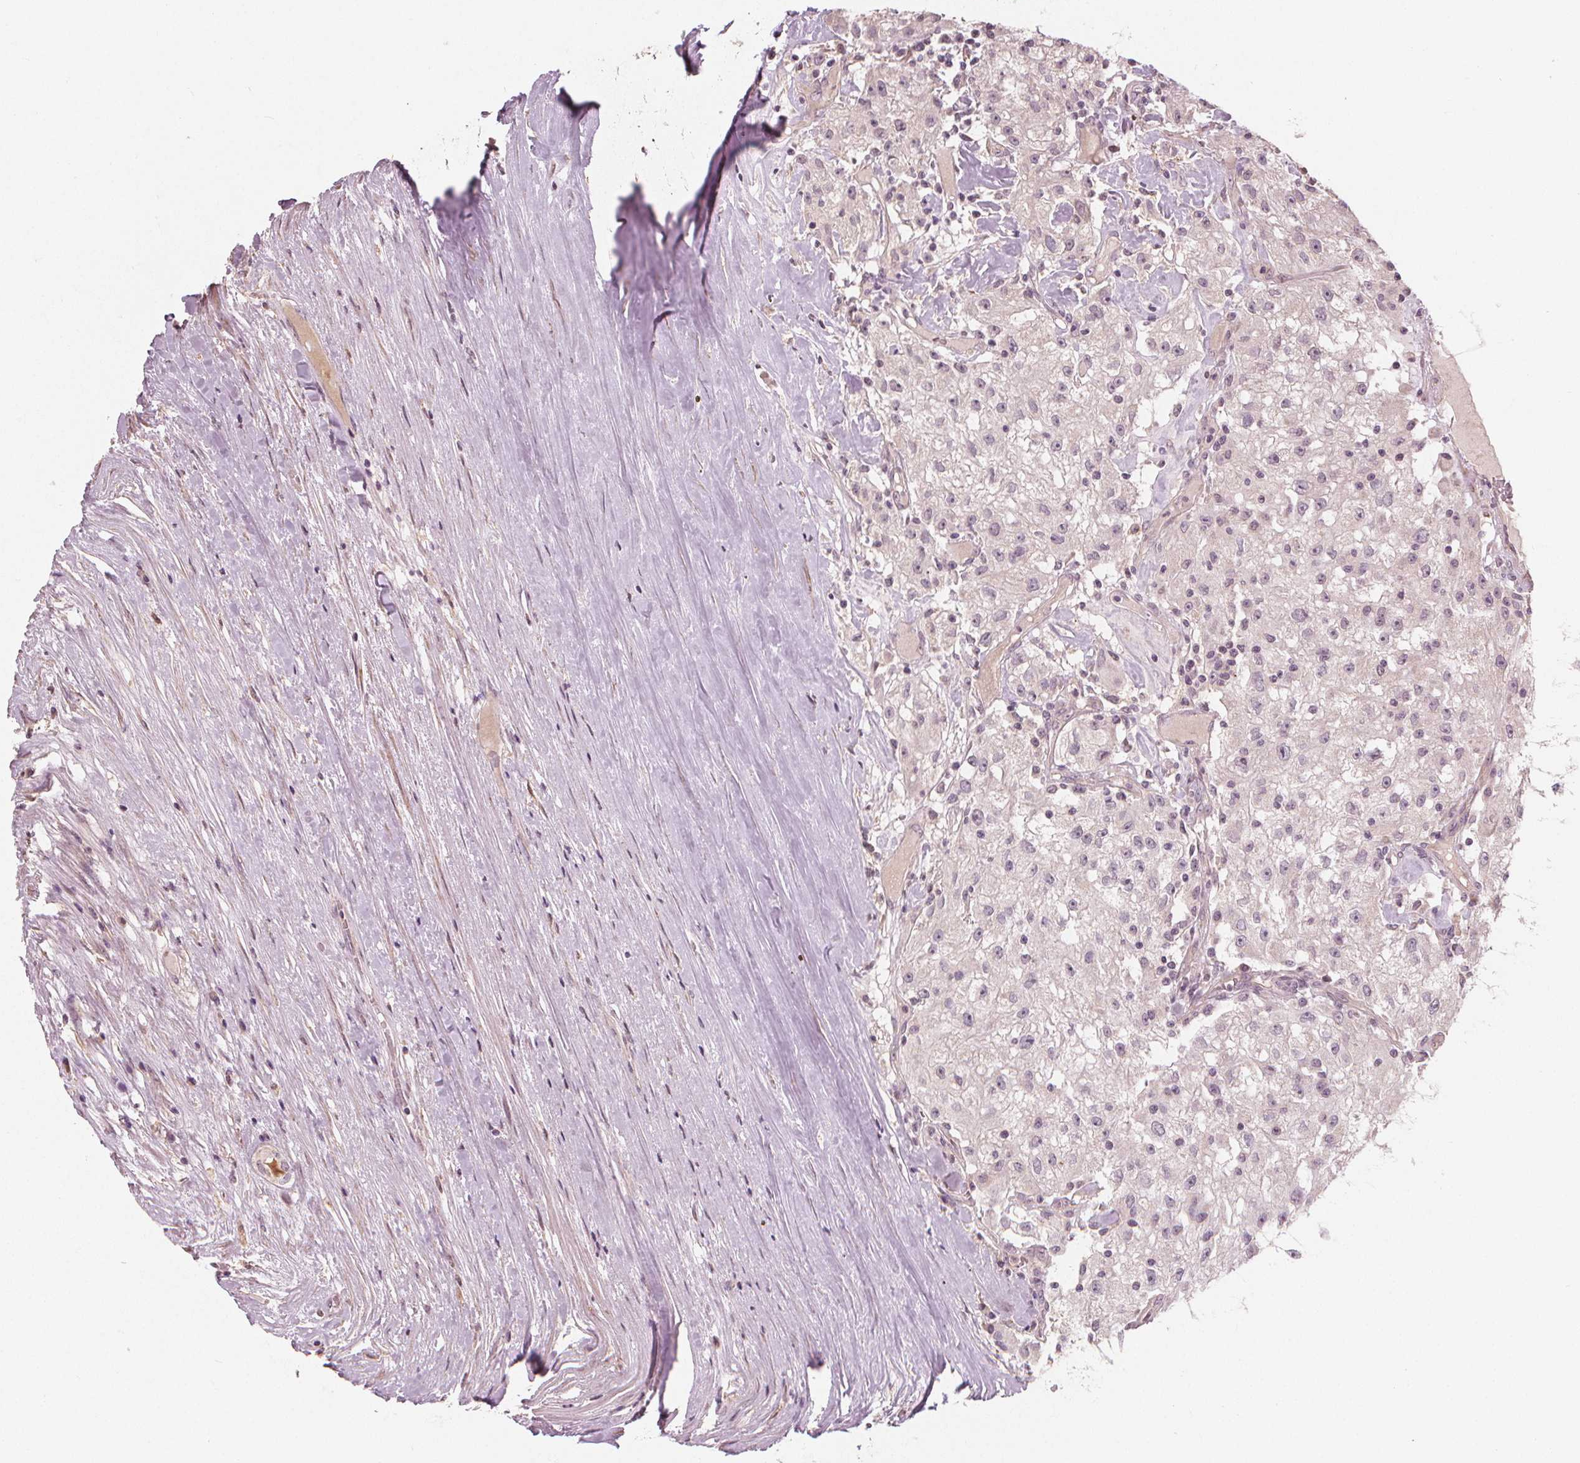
{"staining": {"intensity": "negative", "quantity": "none", "location": "none"}, "tissue": "renal cancer", "cell_type": "Tumor cells", "image_type": "cancer", "snomed": [{"axis": "morphology", "description": "Adenocarcinoma, NOS"}, {"axis": "topography", "description": "Kidney"}], "caption": "A high-resolution image shows immunohistochemistry (IHC) staining of renal adenocarcinoma, which exhibits no significant staining in tumor cells. (Immunohistochemistry, brightfield microscopy, high magnification).", "gene": "CLBA1", "patient": {"sex": "female", "age": 67}}